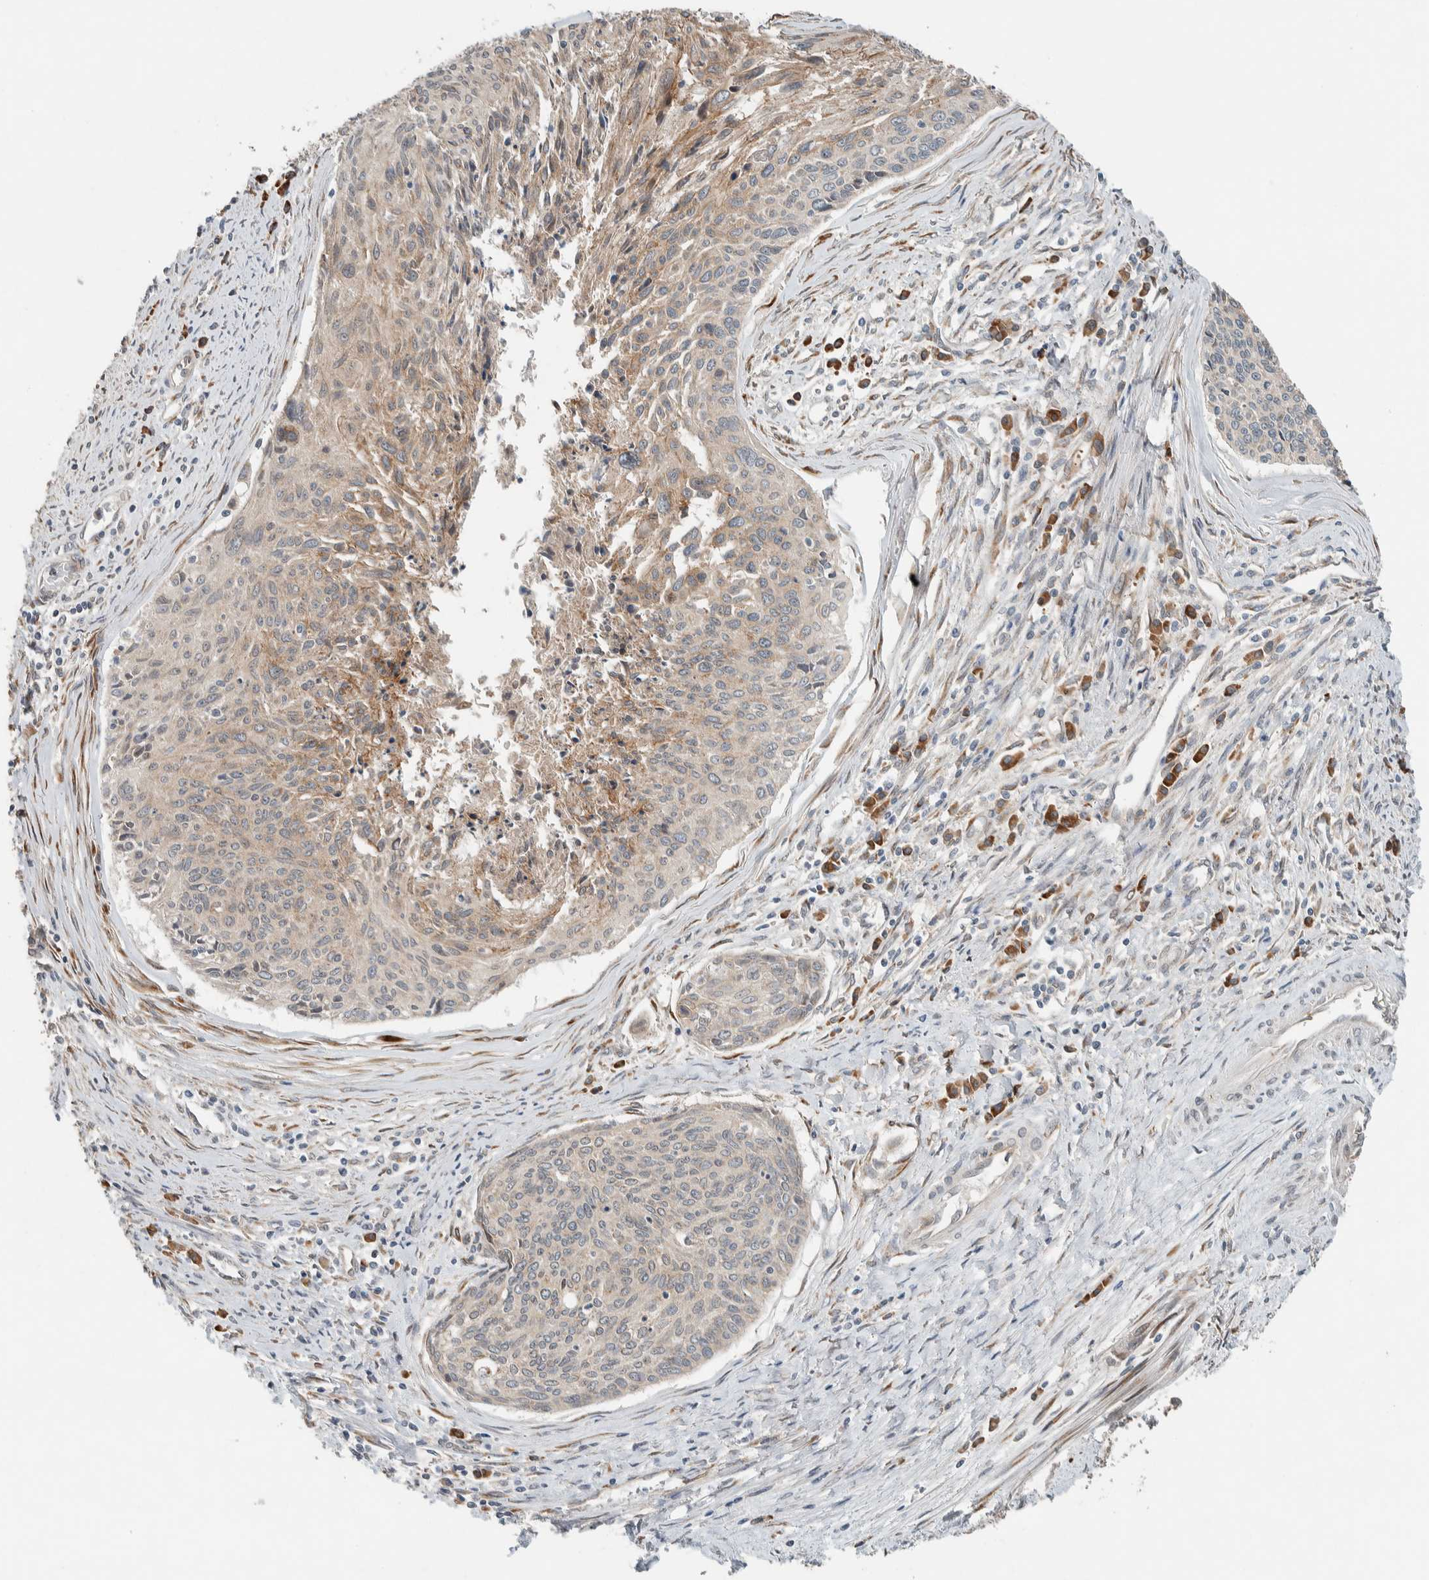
{"staining": {"intensity": "weak", "quantity": ">75%", "location": "cytoplasmic/membranous"}, "tissue": "cervical cancer", "cell_type": "Tumor cells", "image_type": "cancer", "snomed": [{"axis": "morphology", "description": "Squamous cell carcinoma, NOS"}, {"axis": "topography", "description": "Cervix"}], "caption": "Cervical squamous cell carcinoma stained with immunohistochemistry (IHC) reveals weak cytoplasmic/membranous expression in approximately >75% of tumor cells.", "gene": "CTBP2", "patient": {"sex": "female", "age": 55}}